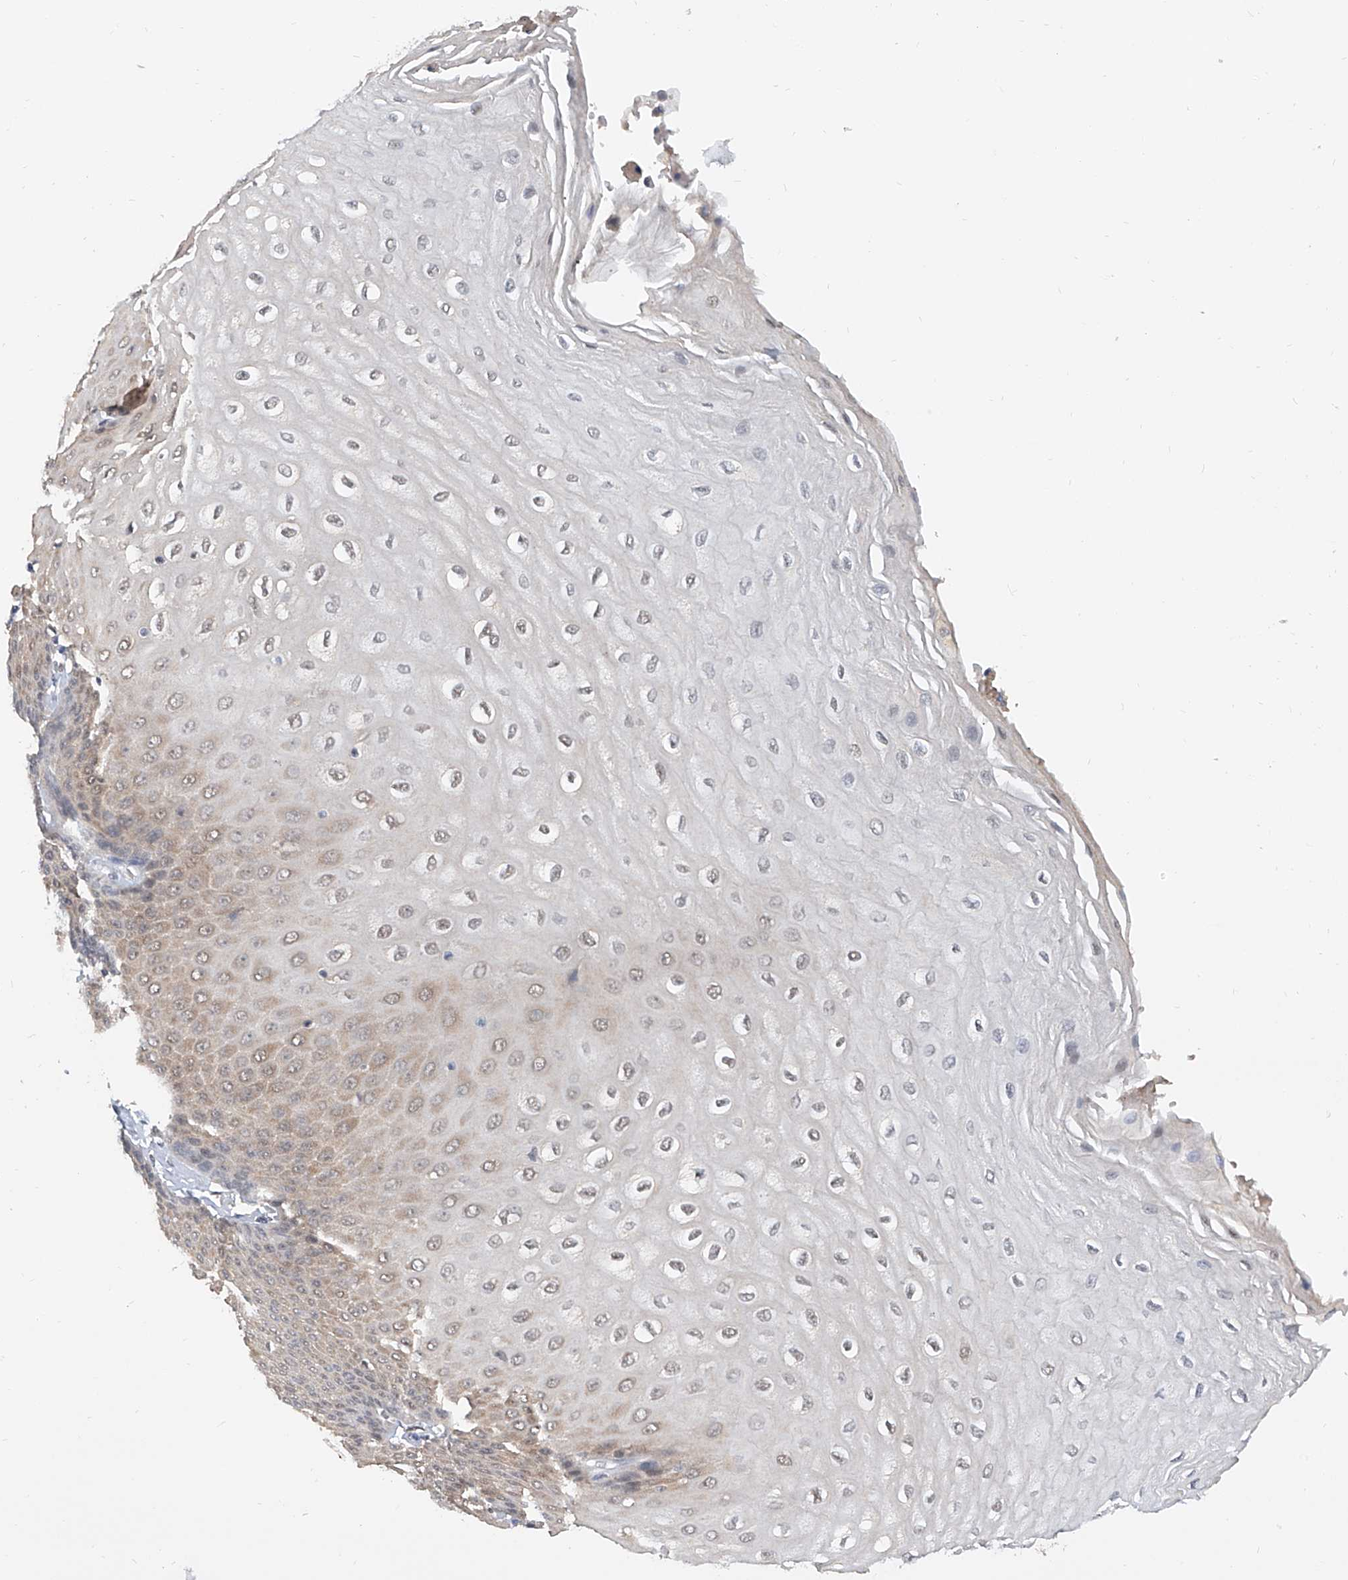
{"staining": {"intensity": "weak", "quantity": "25%-75%", "location": "cytoplasmic/membranous,nuclear"}, "tissue": "esophagus", "cell_type": "Squamous epithelial cells", "image_type": "normal", "snomed": [{"axis": "morphology", "description": "Normal tissue, NOS"}, {"axis": "topography", "description": "Esophagus"}], "caption": "Immunohistochemistry image of unremarkable esophagus: esophagus stained using immunohistochemistry (IHC) displays low levels of weak protein expression localized specifically in the cytoplasmic/membranous,nuclear of squamous epithelial cells, appearing as a cytoplasmic/membranous,nuclear brown color.", "gene": "CARMIL3", "patient": {"sex": "male", "age": 60}}